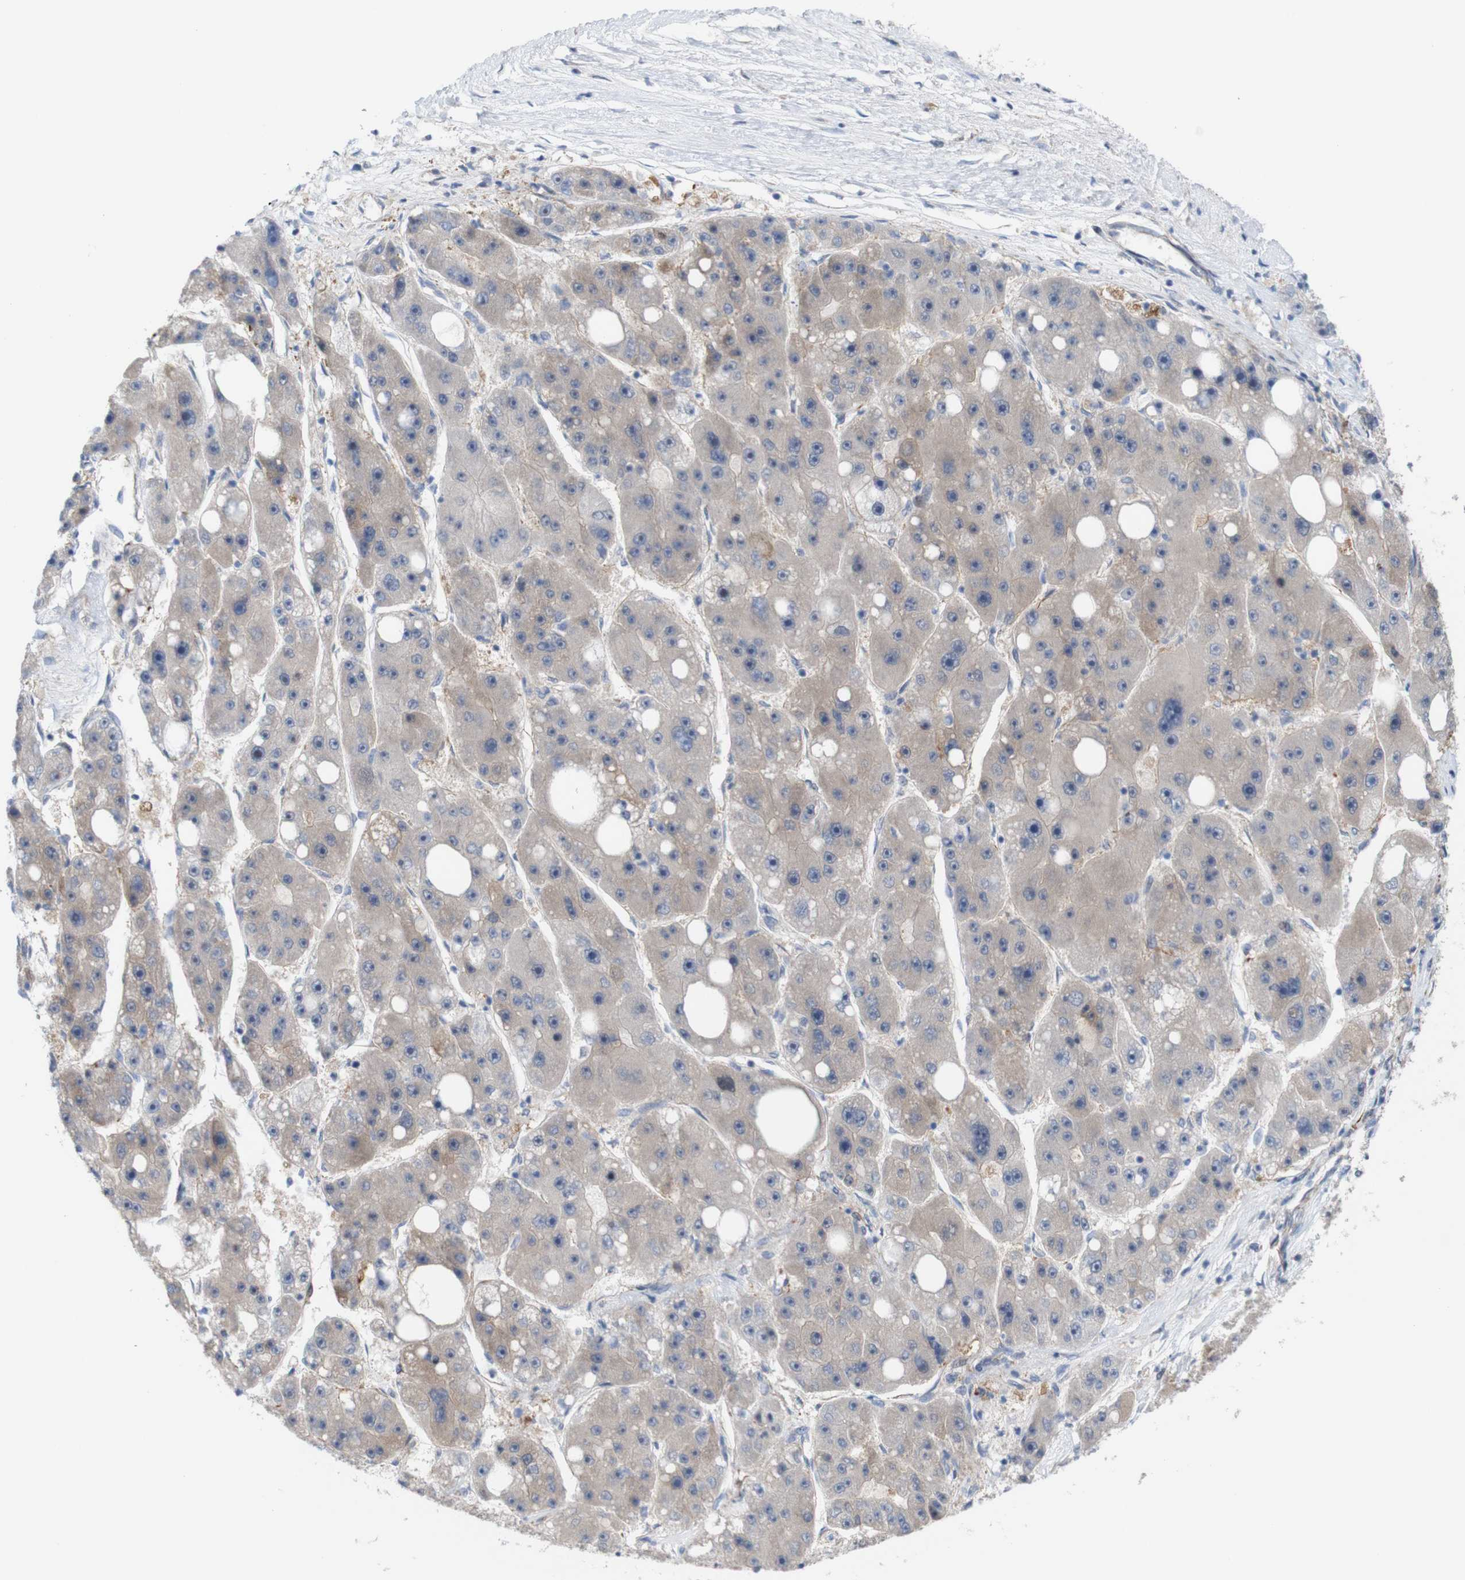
{"staining": {"intensity": "negative", "quantity": "none", "location": "none"}, "tissue": "liver cancer", "cell_type": "Tumor cells", "image_type": "cancer", "snomed": [{"axis": "morphology", "description": "Carcinoma, Hepatocellular, NOS"}, {"axis": "topography", "description": "Liver"}], "caption": "Tumor cells are negative for protein expression in human liver hepatocellular carcinoma. Brightfield microscopy of IHC stained with DAB (3,3'-diaminobenzidine) (brown) and hematoxylin (blue), captured at high magnification.", "gene": "JPH1", "patient": {"sex": "female", "age": 61}}